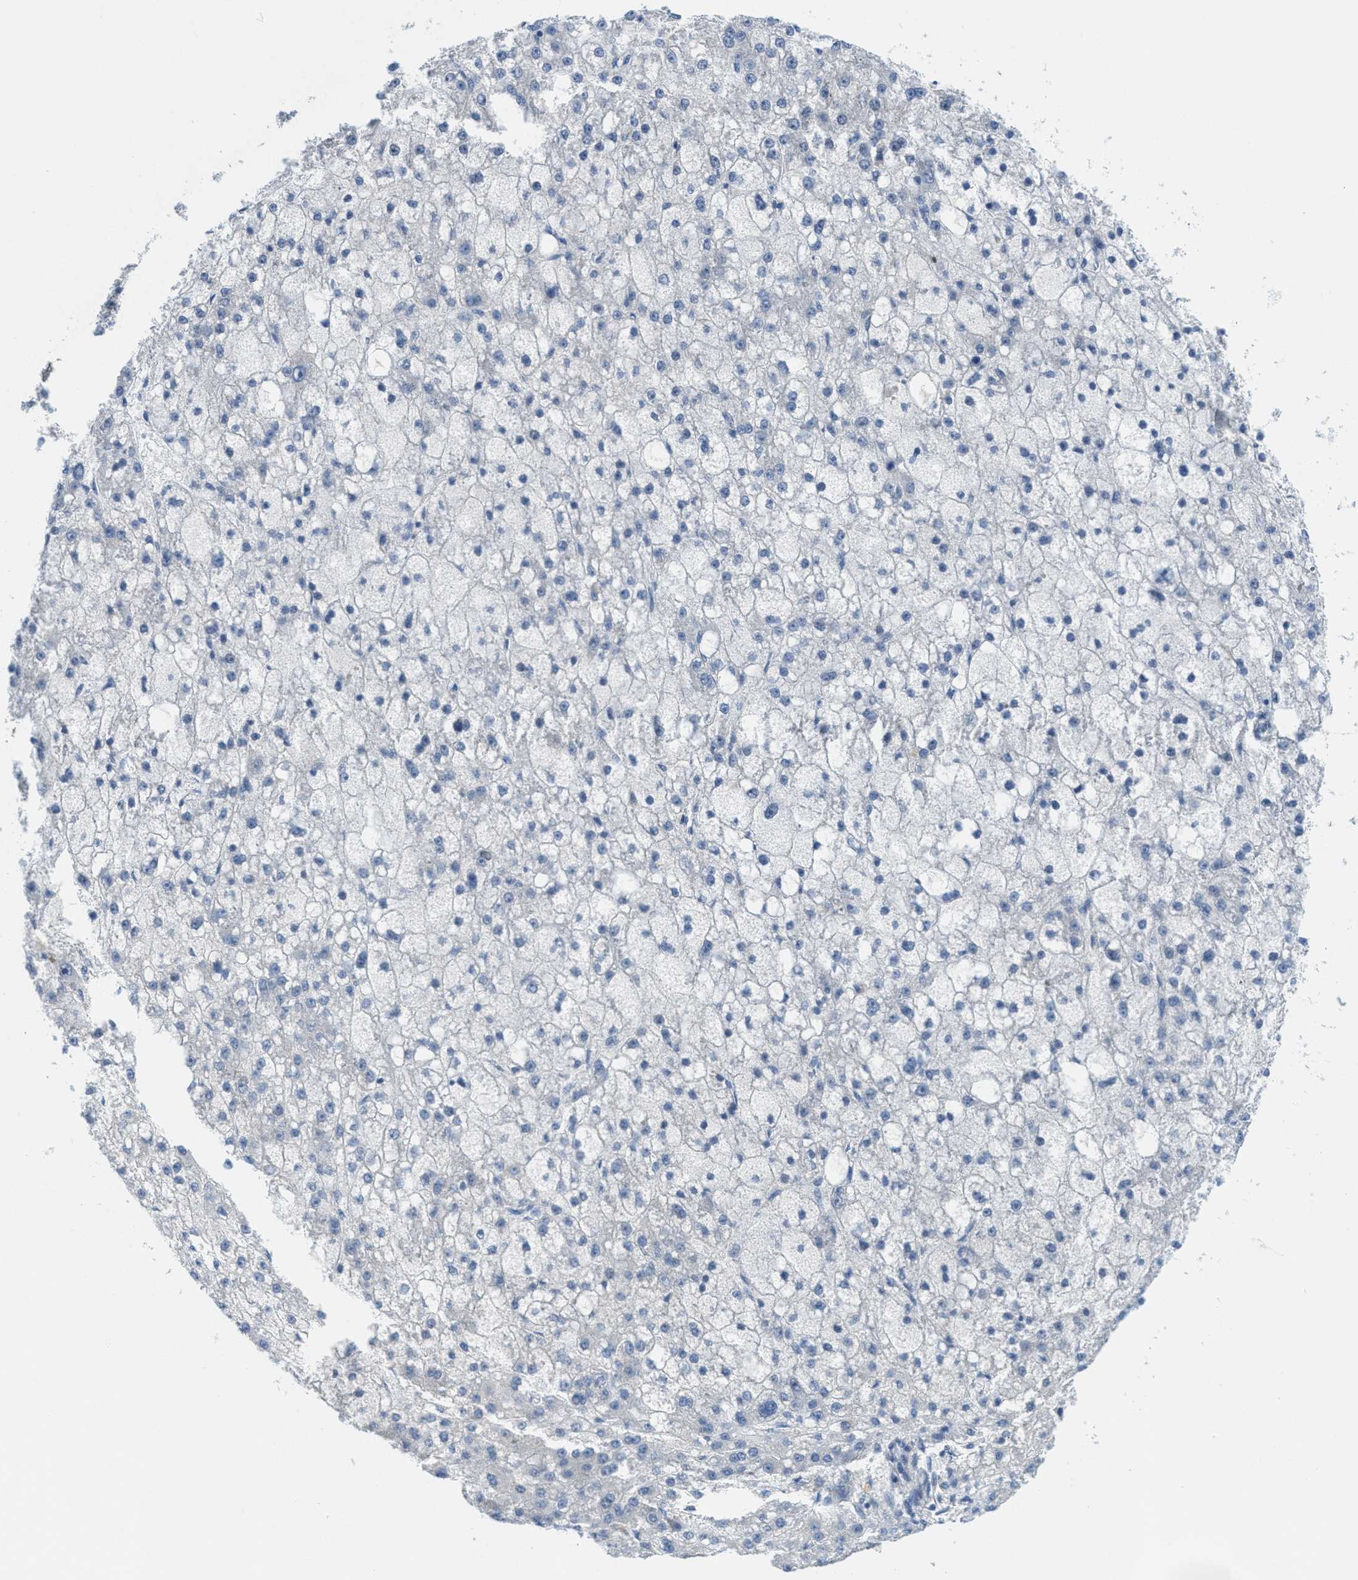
{"staining": {"intensity": "negative", "quantity": "none", "location": "none"}, "tissue": "liver cancer", "cell_type": "Tumor cells", "image_type": "cancer", "snomed": [{"axis": "morphology", "description": "Carcinoma, Hepatocellular, NOS"}, {"axis": "topography", "description": "Liver"}], "caption": "This is an immunohistochemistry (IHC) micrograph of liver cancer. There is no staining in tumor cells.", "gene": "ZFYVE9", "patient": {"sex": "male", "age": 67}}